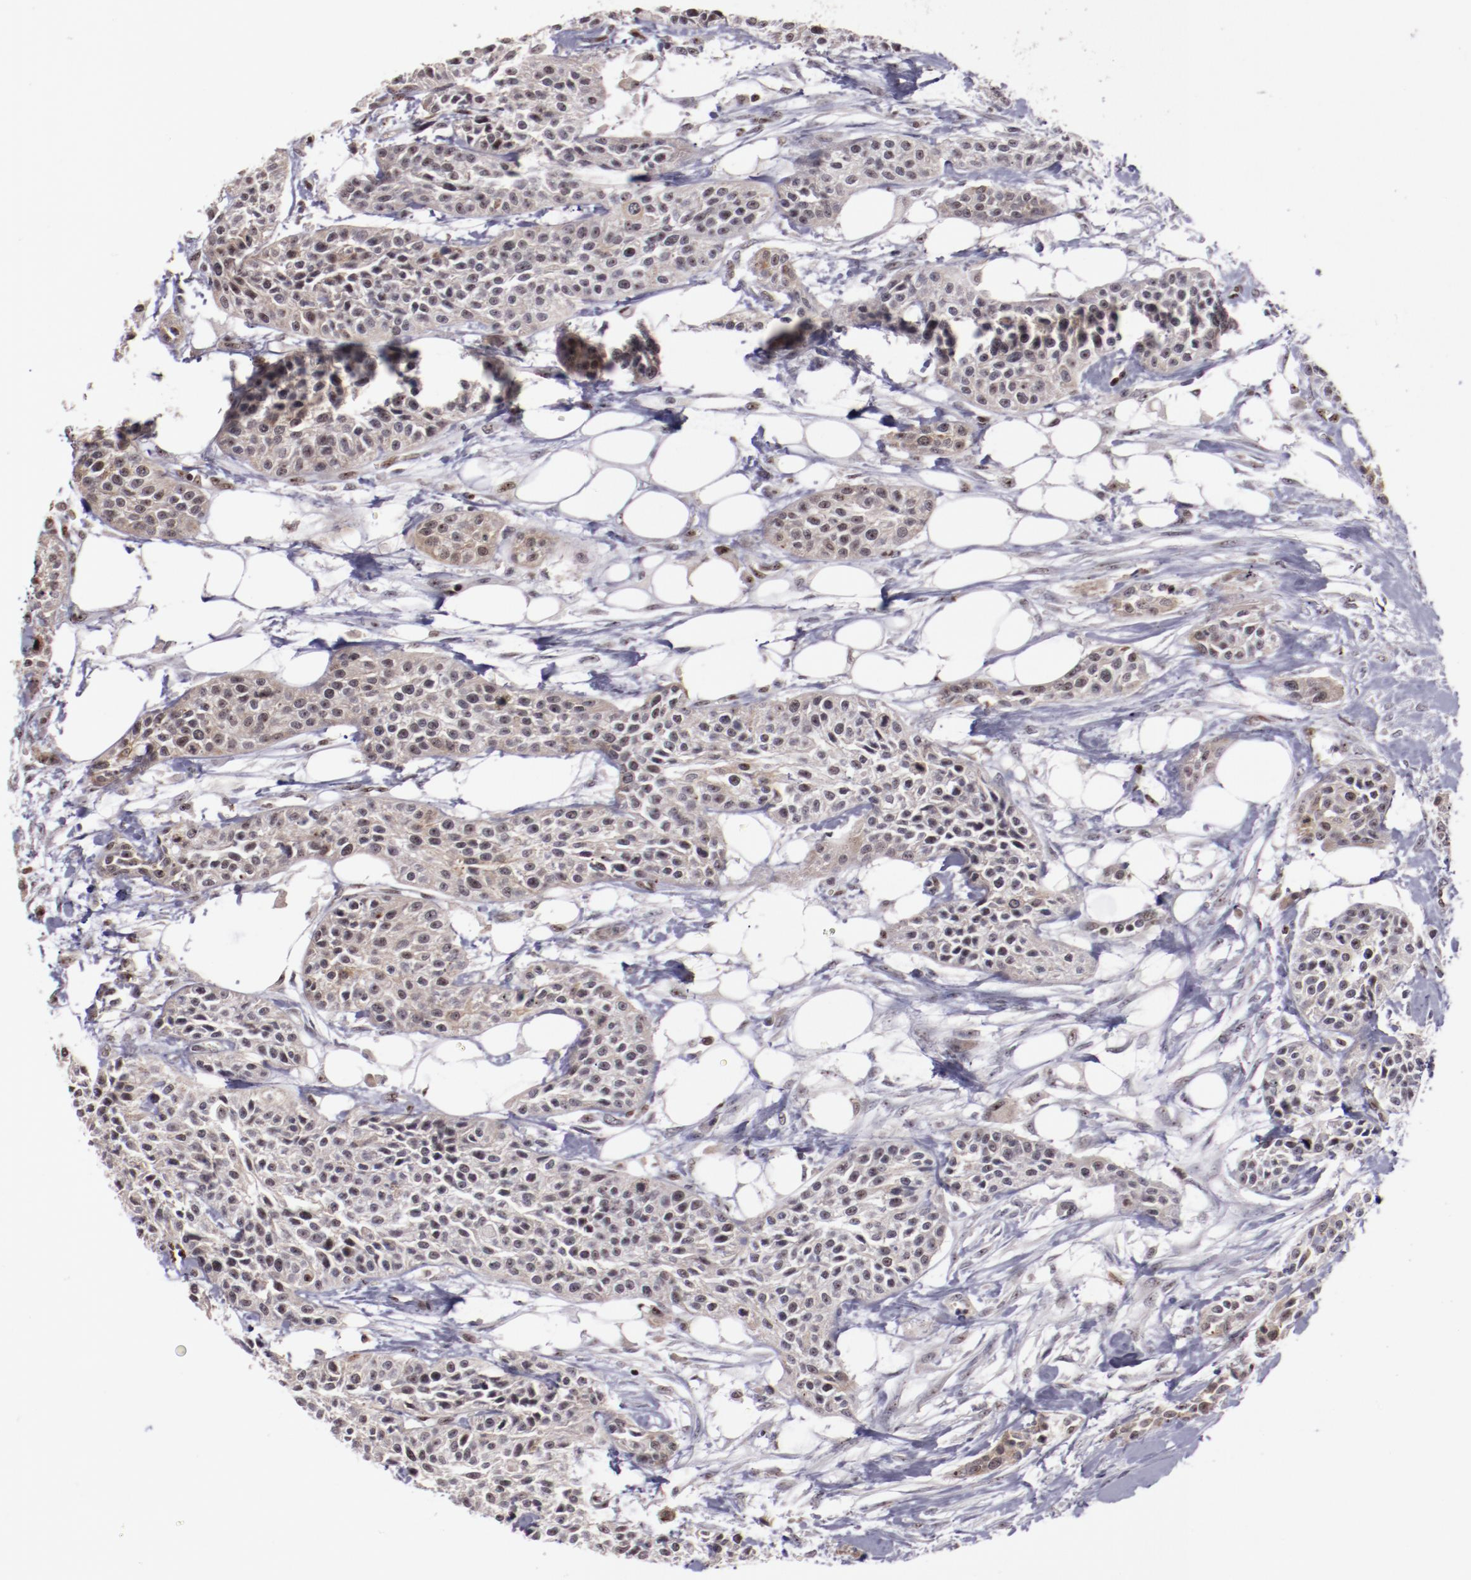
{"staining": {"intensity": "weak", "quantity": ">75%", "location": "cytoplasmic/membranous,nuclear"}, "tissue": "urothelial cancer", "cell_type": "Tumor cells", "image_type": "cancer", "snomed": [{"axis": "morphology", "description": "Urothelial carcinoma, High grade"}, {"axis": "topography", "description": "Urinary bladder"}], "caption": "Immunohistochemistry (IHC) micrograph of neoplastic tissue: urothelial carcinoma (high-grade) stained using immunohistochemistry shows low levels of weak protein expression localized specifically in the cytoplasmic/membranous and nuclear of tumor cells, appearing as a cytoplasmic/membranous and nuclear brown color.", "gene": "DDX24", "patient": {"sex": "male", "age": 56}}